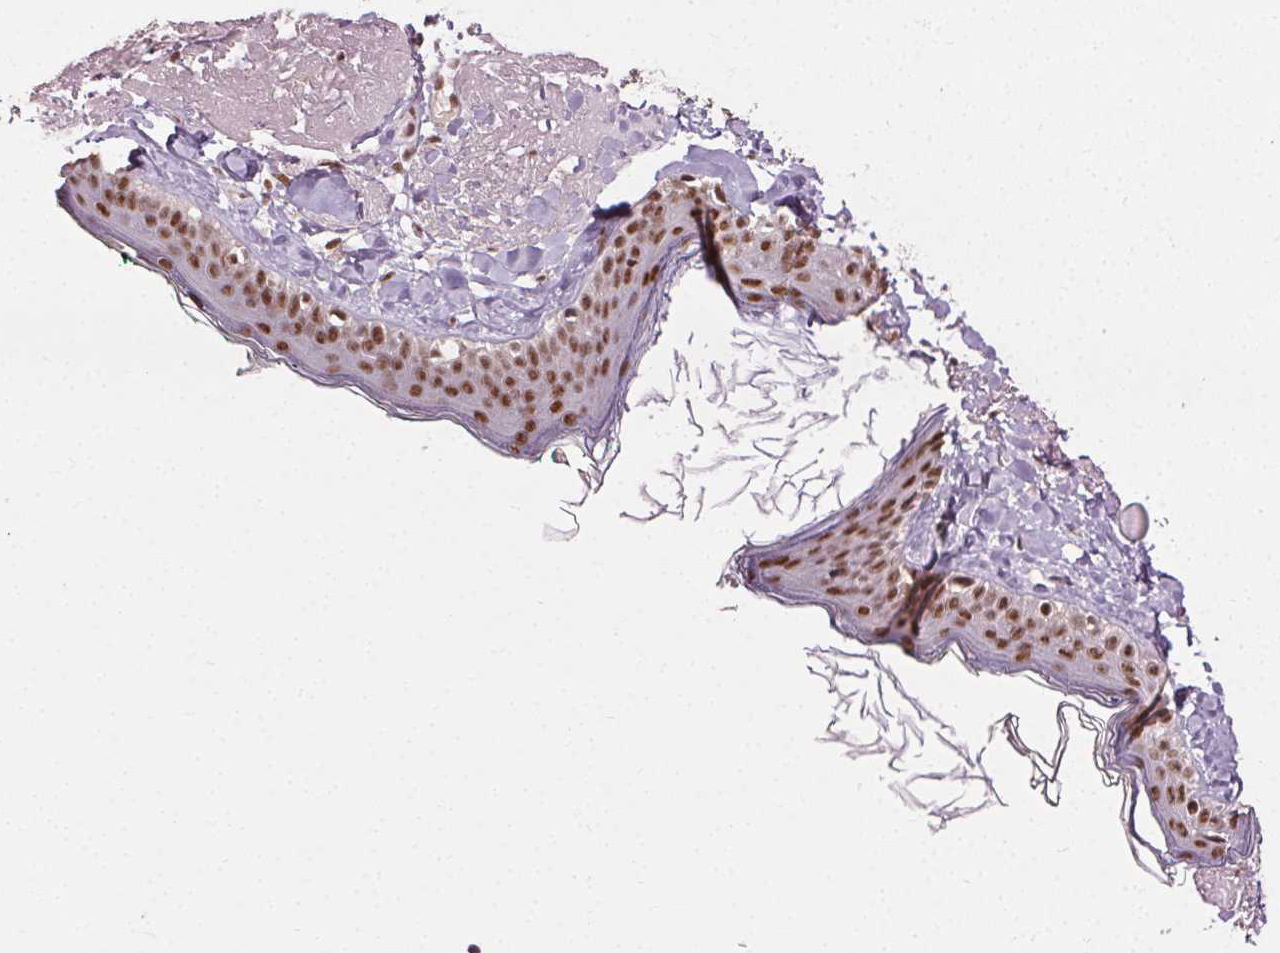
{"staining": {"intensity": "negative", "quantity": "none", "location": "none"}, "tissue": "skin", "cell_type": "Fibroblasts", "image_type": "normal", "snomed": [{"axis": "morphology", "description": "Normal tissue, NOS"}, {"axis": "topography", "description": "Skin"}], "caption": "A micrograph of skin stained for a protein exhibits no brown staining in fibroblasts. (Immunohistochemistry (ihc), brightfield microscopy, high magnification).", "gene": "MED6", "patient": {"sex": "male", "age": 73}}